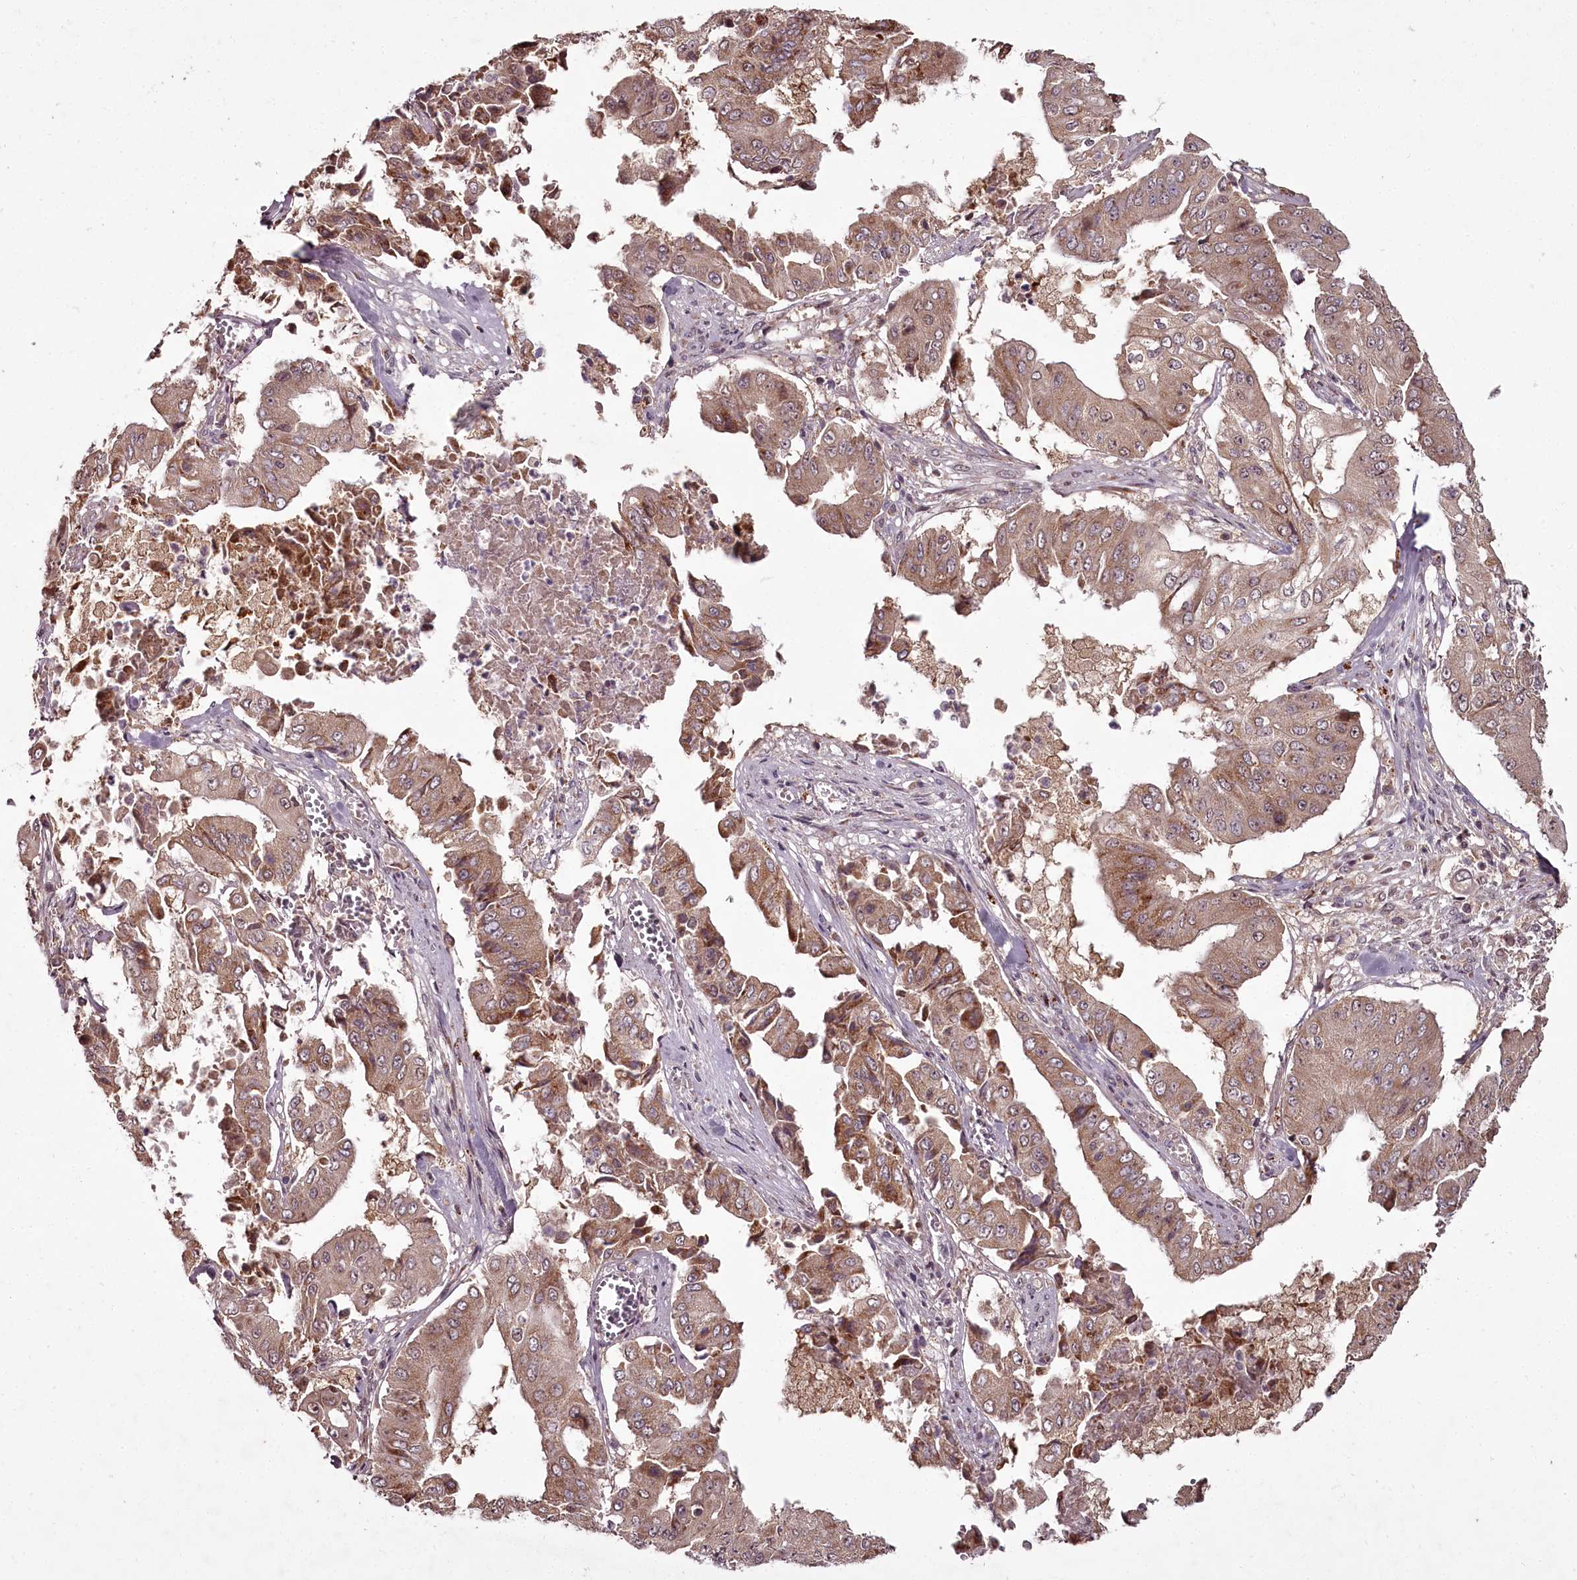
{"staining": {"intensity": "weak", "quantity": ">75%", "location": "cytoplasmic/membranous"}, "tissue": "pancreatic cancer", "cell_type": "Tumor cells", "image_type": "cancer", "snomed": [{"axis": "morphology", "description": "Adenocarcinoma, NOS"}, {"axis": "topography", "description": "Pancreas"}], "caption": "Pancreatic cancer (adenocarcinoma) stained for a protein (brown) exhibits weak cytoplasmic/membranous positive staining in about >75% of tumor cells.", "gene": "PCBP2", "patient": {"sex": "female", "age": 77}}